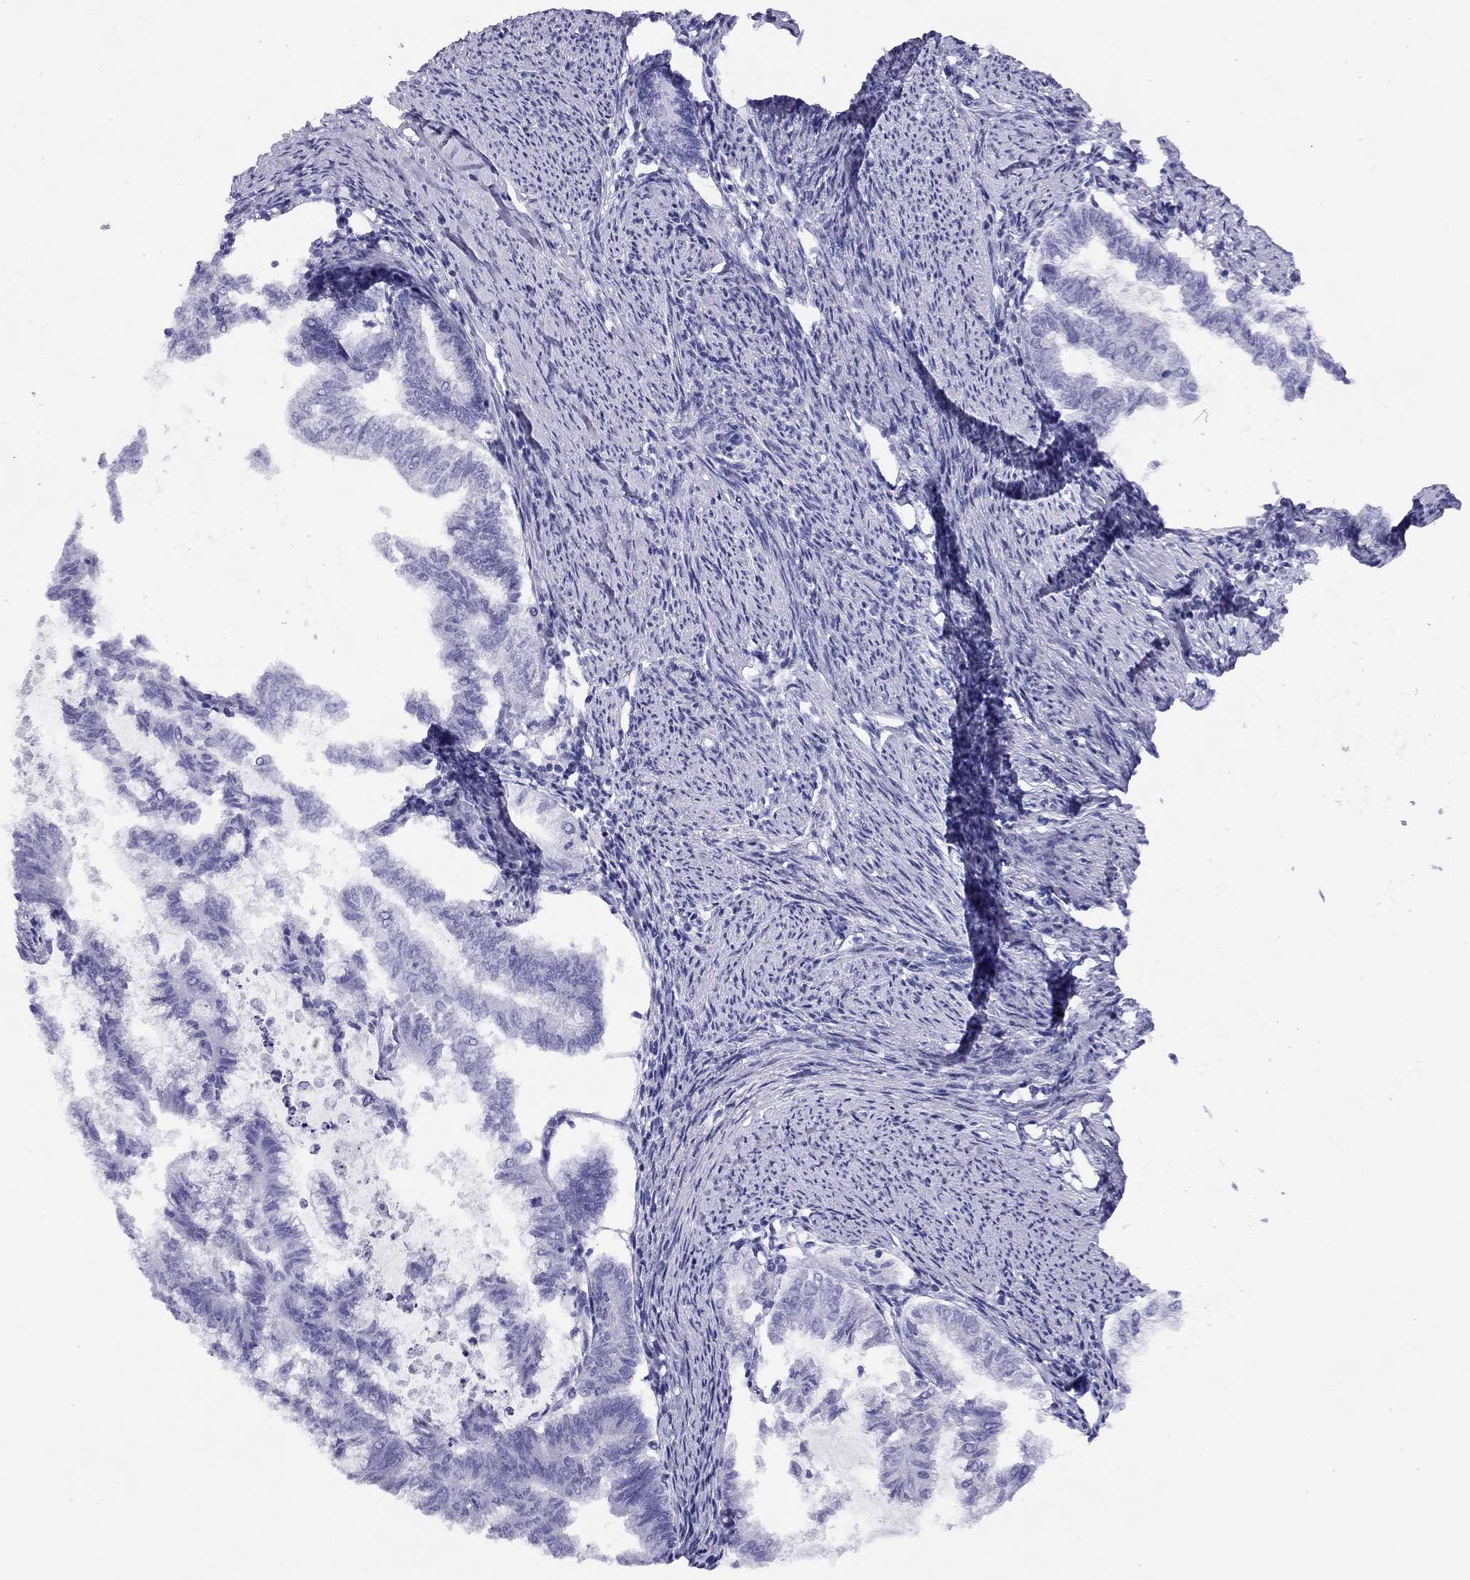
{"staining": {"intensity": "negative", "quantity": "none", "location": "none"}, "tissue": "endometrial cancer", "cell_type": "Tumor cells", "image_type": "cancer", "snomed": [{"axis": "morphology", "description": "Adenocarcinoma, NOS"}, {"axis": "topography", "description": "Endometrium"}], "caption": "IHC of adenocarcinoma (endometrial) reveals no expression in tumor cells.", "gene": "LRIT2", "patient": {"sex": "female", "age": 79}}